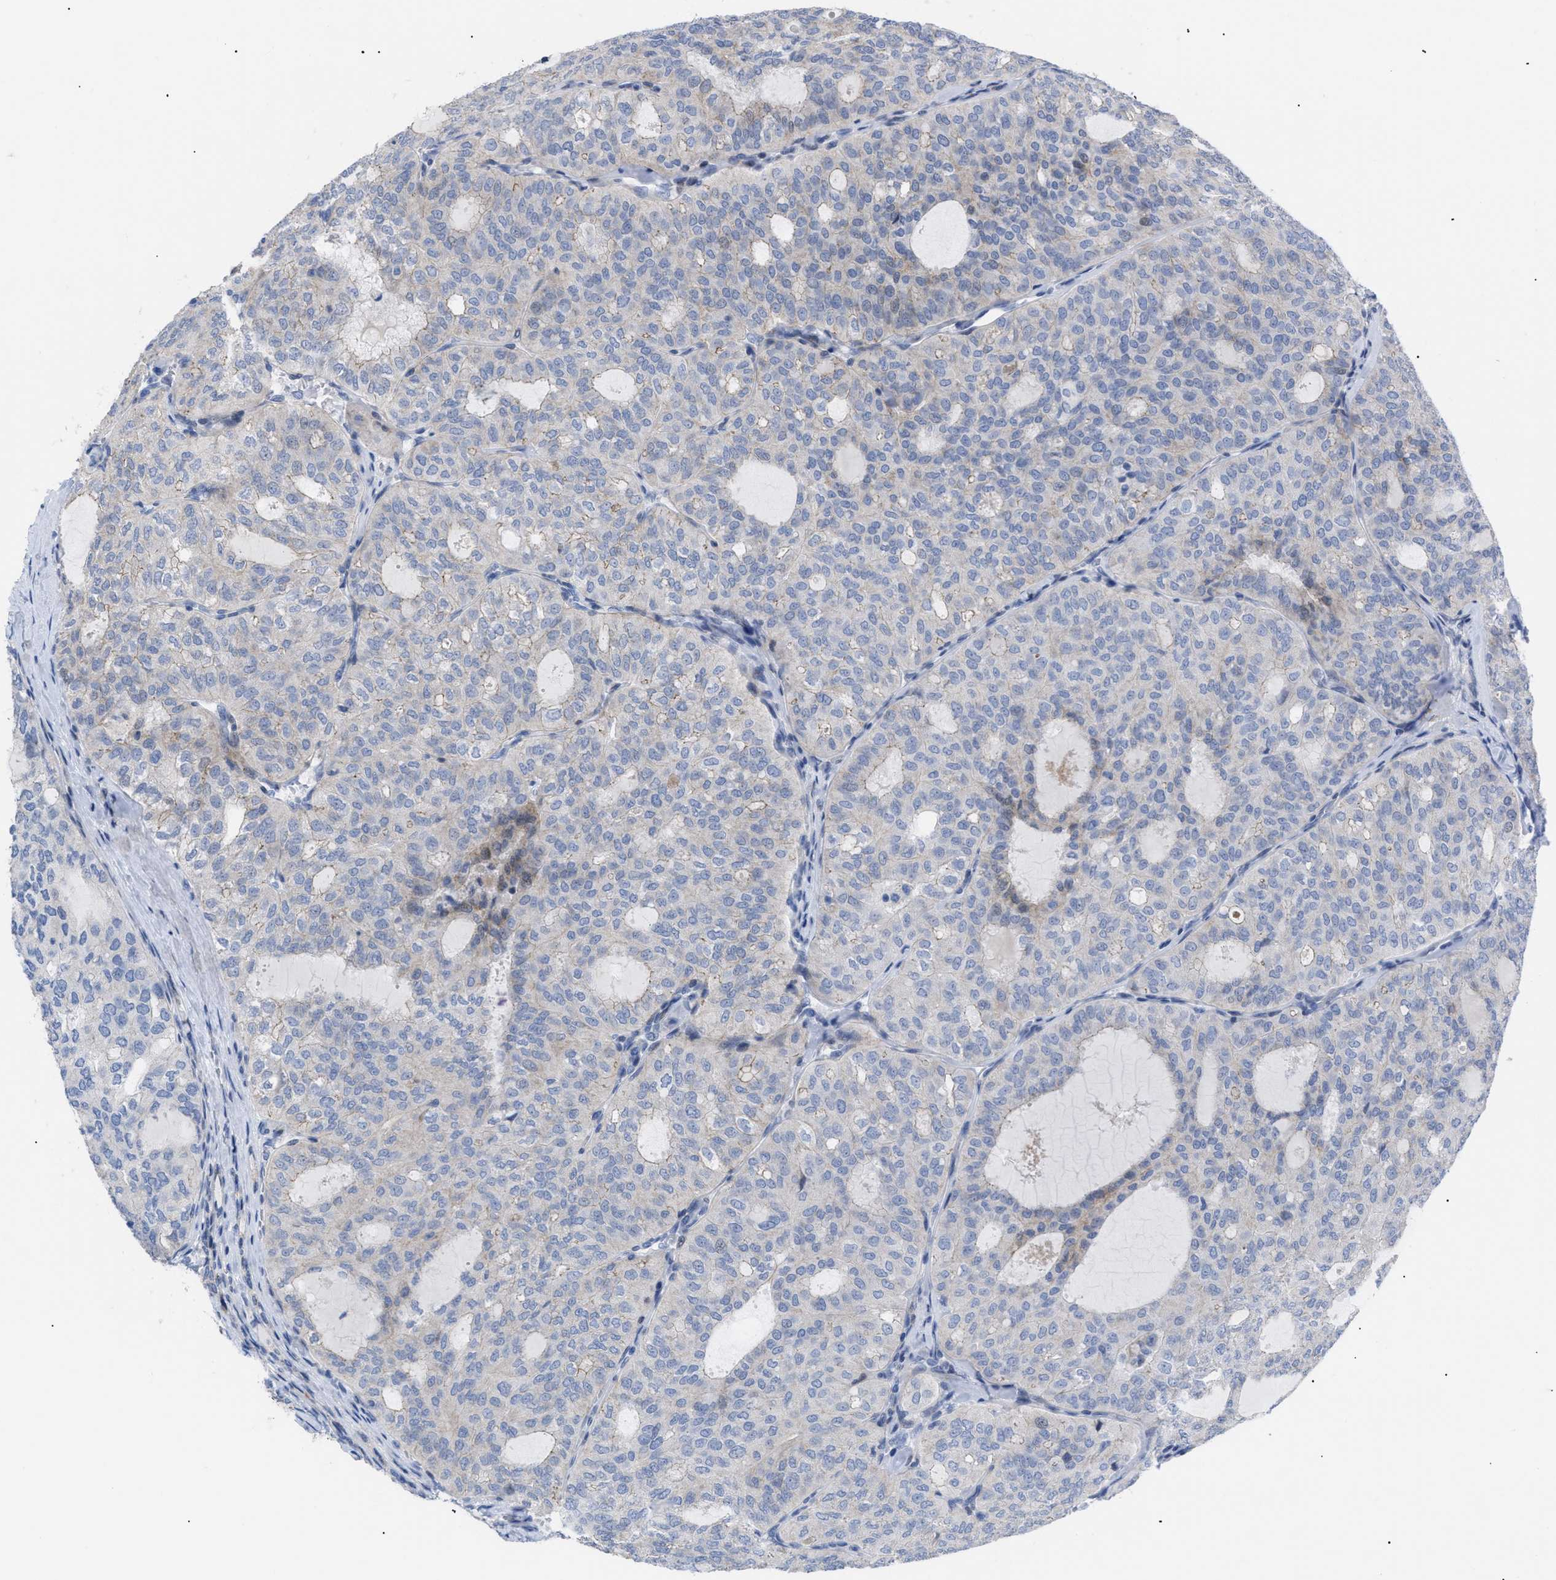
{"staining": {"intensity": "negative", "quantity": "none", "location": "none"}, "tissue": "thyroid cancer", "cell_type": "Tumor cells", "image_type": "cancer", "snomed": [{"axis": "morphology", "description": "Follicular adenoma carcinoma, NOS"}, {"axis": "topography", "description": "Thyroid gland"}], "caption": "Tumor cells are negative for brown protein staining in follicular adenoma carcinoma (thyroid). (DAB (3,3'-diaminobenzidine) immunohistochemistry (IHC), high magnification).", "gene": "CAV3", "patient": {"sex": "male", "age": 75}}